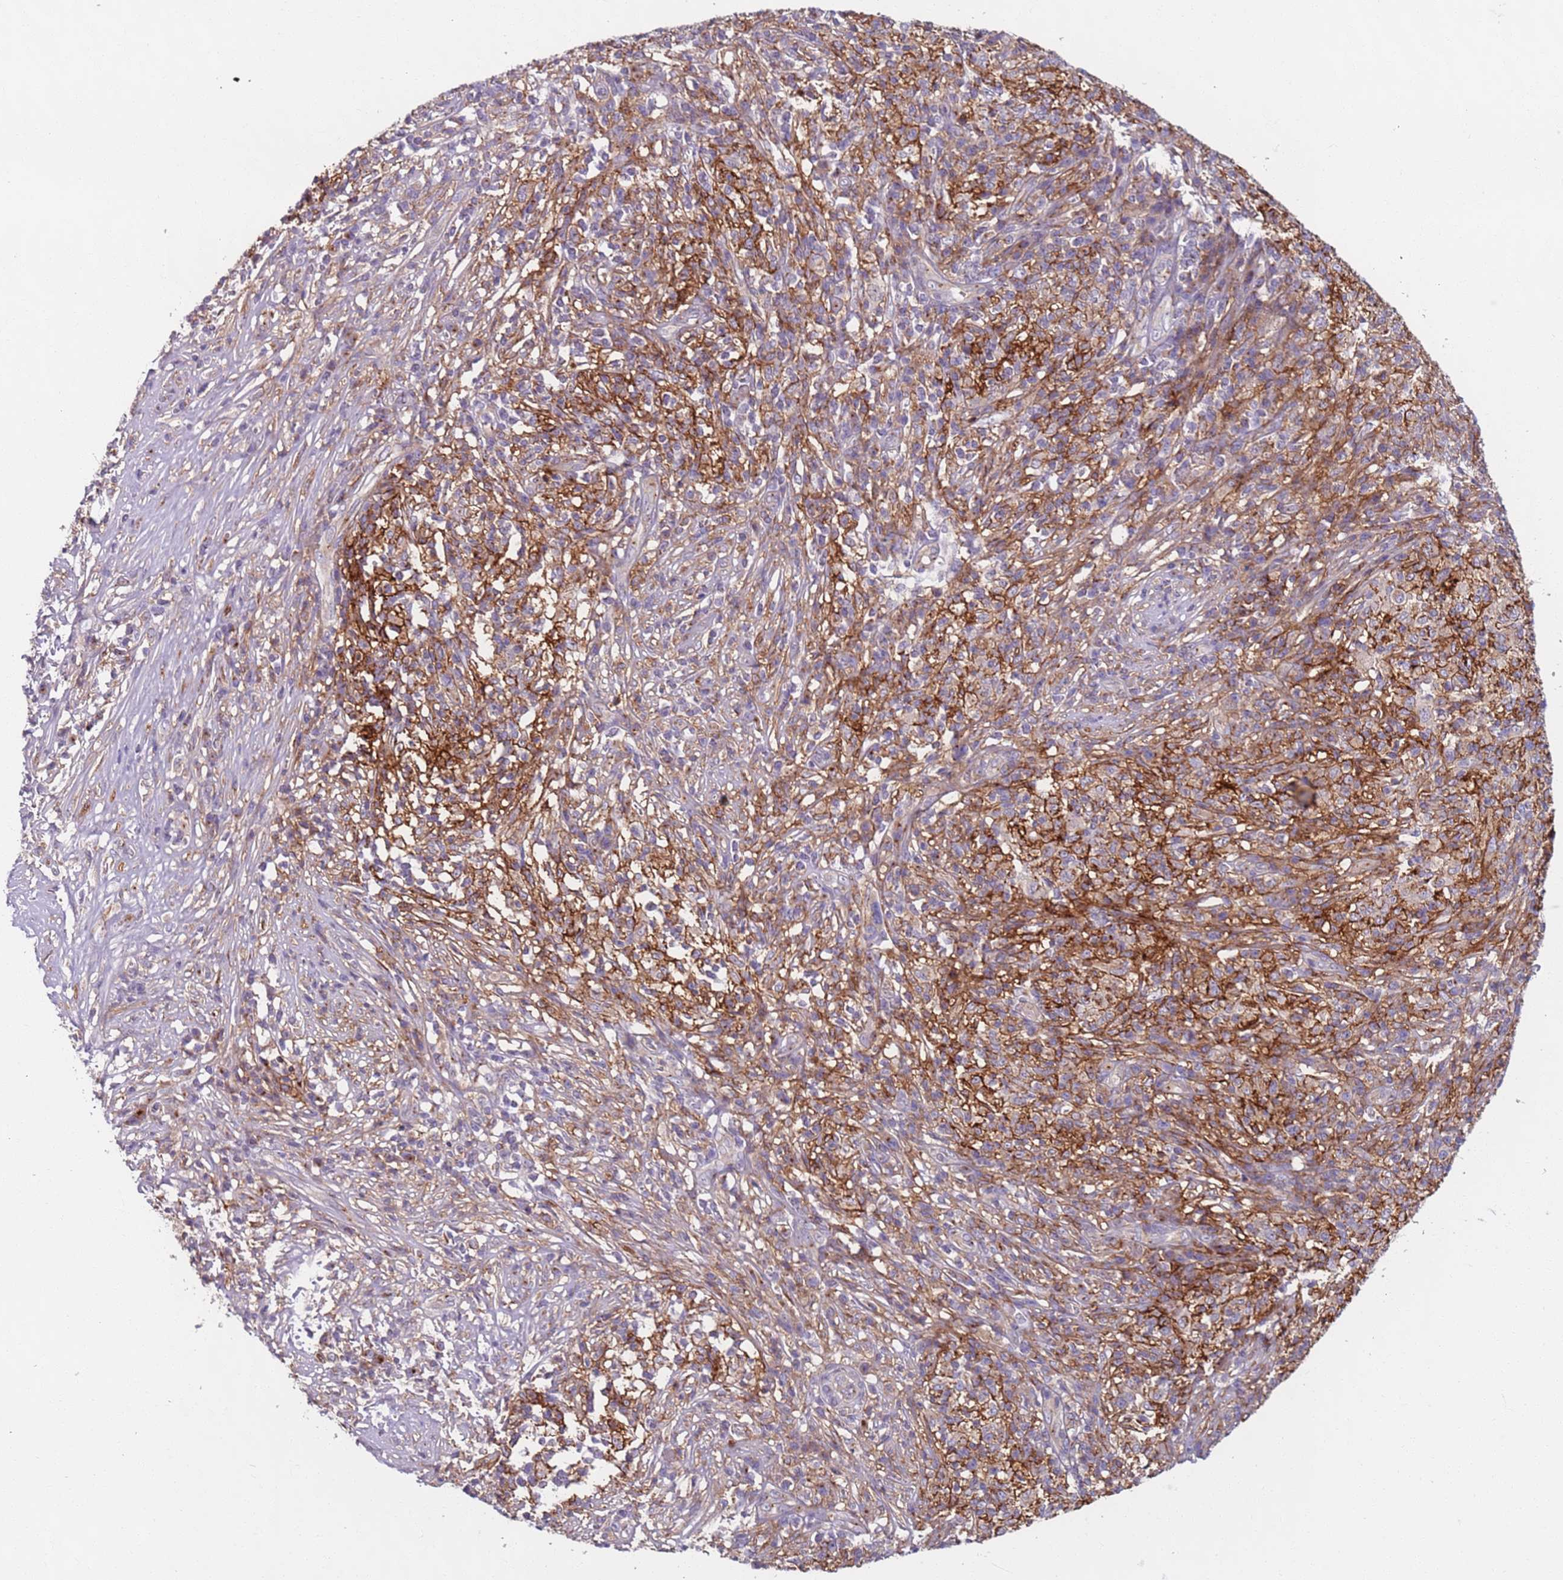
{"staining": {"intensity": "weak", "quantity": "<25%", "location": "cytoplasmic/membranous"}, "tissue": "melanoma", "cell_type": "Tumor cells", "image_type": "cancer", "snomed": [{"axis": "morphology", "description": "Malignant melanoma, NOS"}, {"axis": "topography", "description": "Skin"}], "caption": "This is an immunohistochemistry (IHC) histopathology image of human malignant melanoma. There is no positivity in tumor cells.", "gene": "AKTIP", "patient": {"sex": "male", "age": 66}}